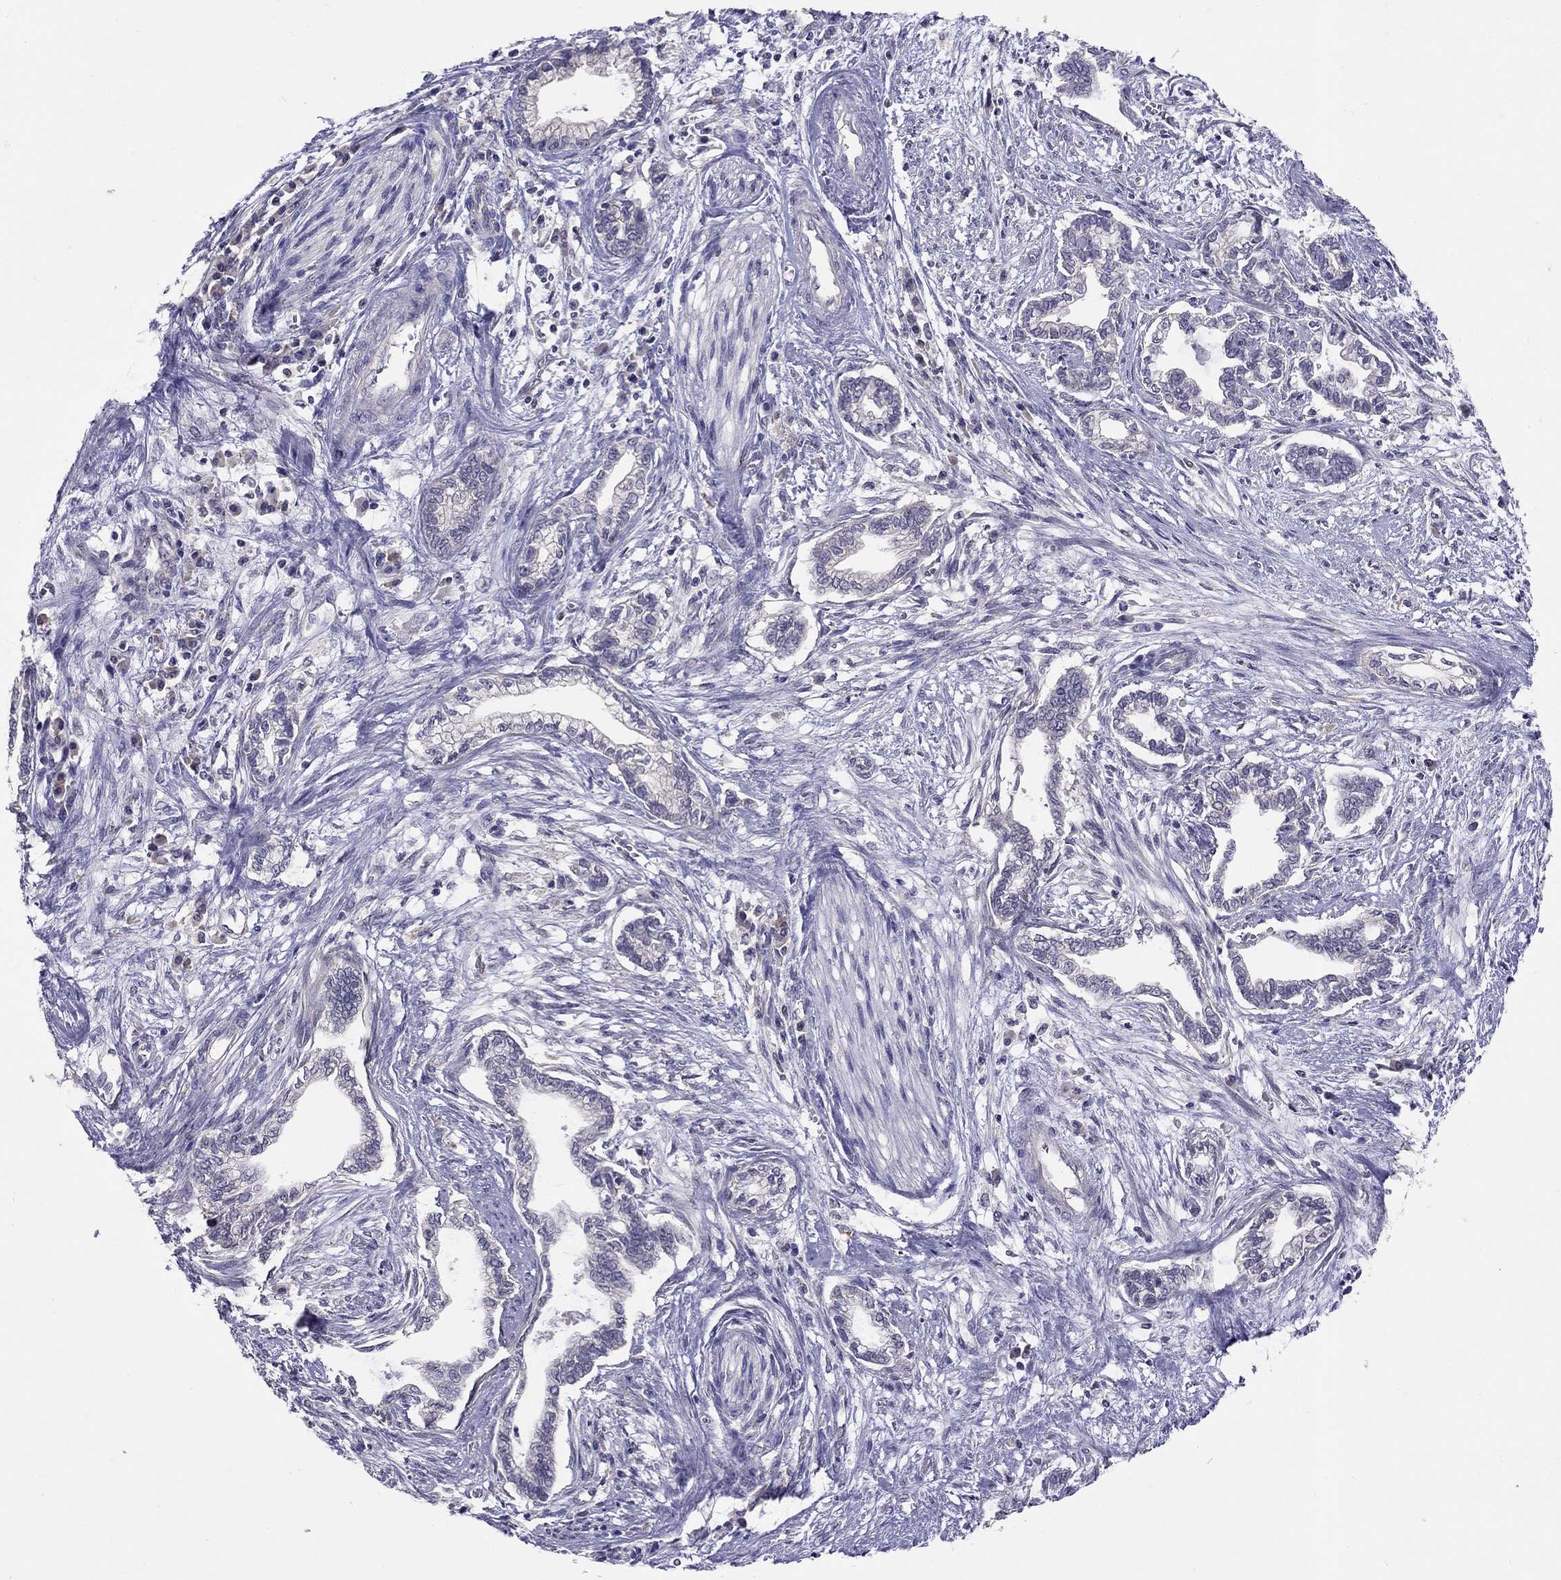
{"staining": {"intensity": "negative", "quantity": "none", "location": "none"}, "tissue": "cervical cancer", "cell_type": "Tumor cells", "image_type": "cancer", "snomed": [{"axis": "morphology", "description": "Adenocarcinoma, NOS"}, {"axis": "topography", "description": "Cervix"}], "caption": "Immunohistochemical staining of cervical cancer demonstrates no significant expression in tumor cells.", "gene": "RTP5", "patient": {"sex": "female", "age": 62}}